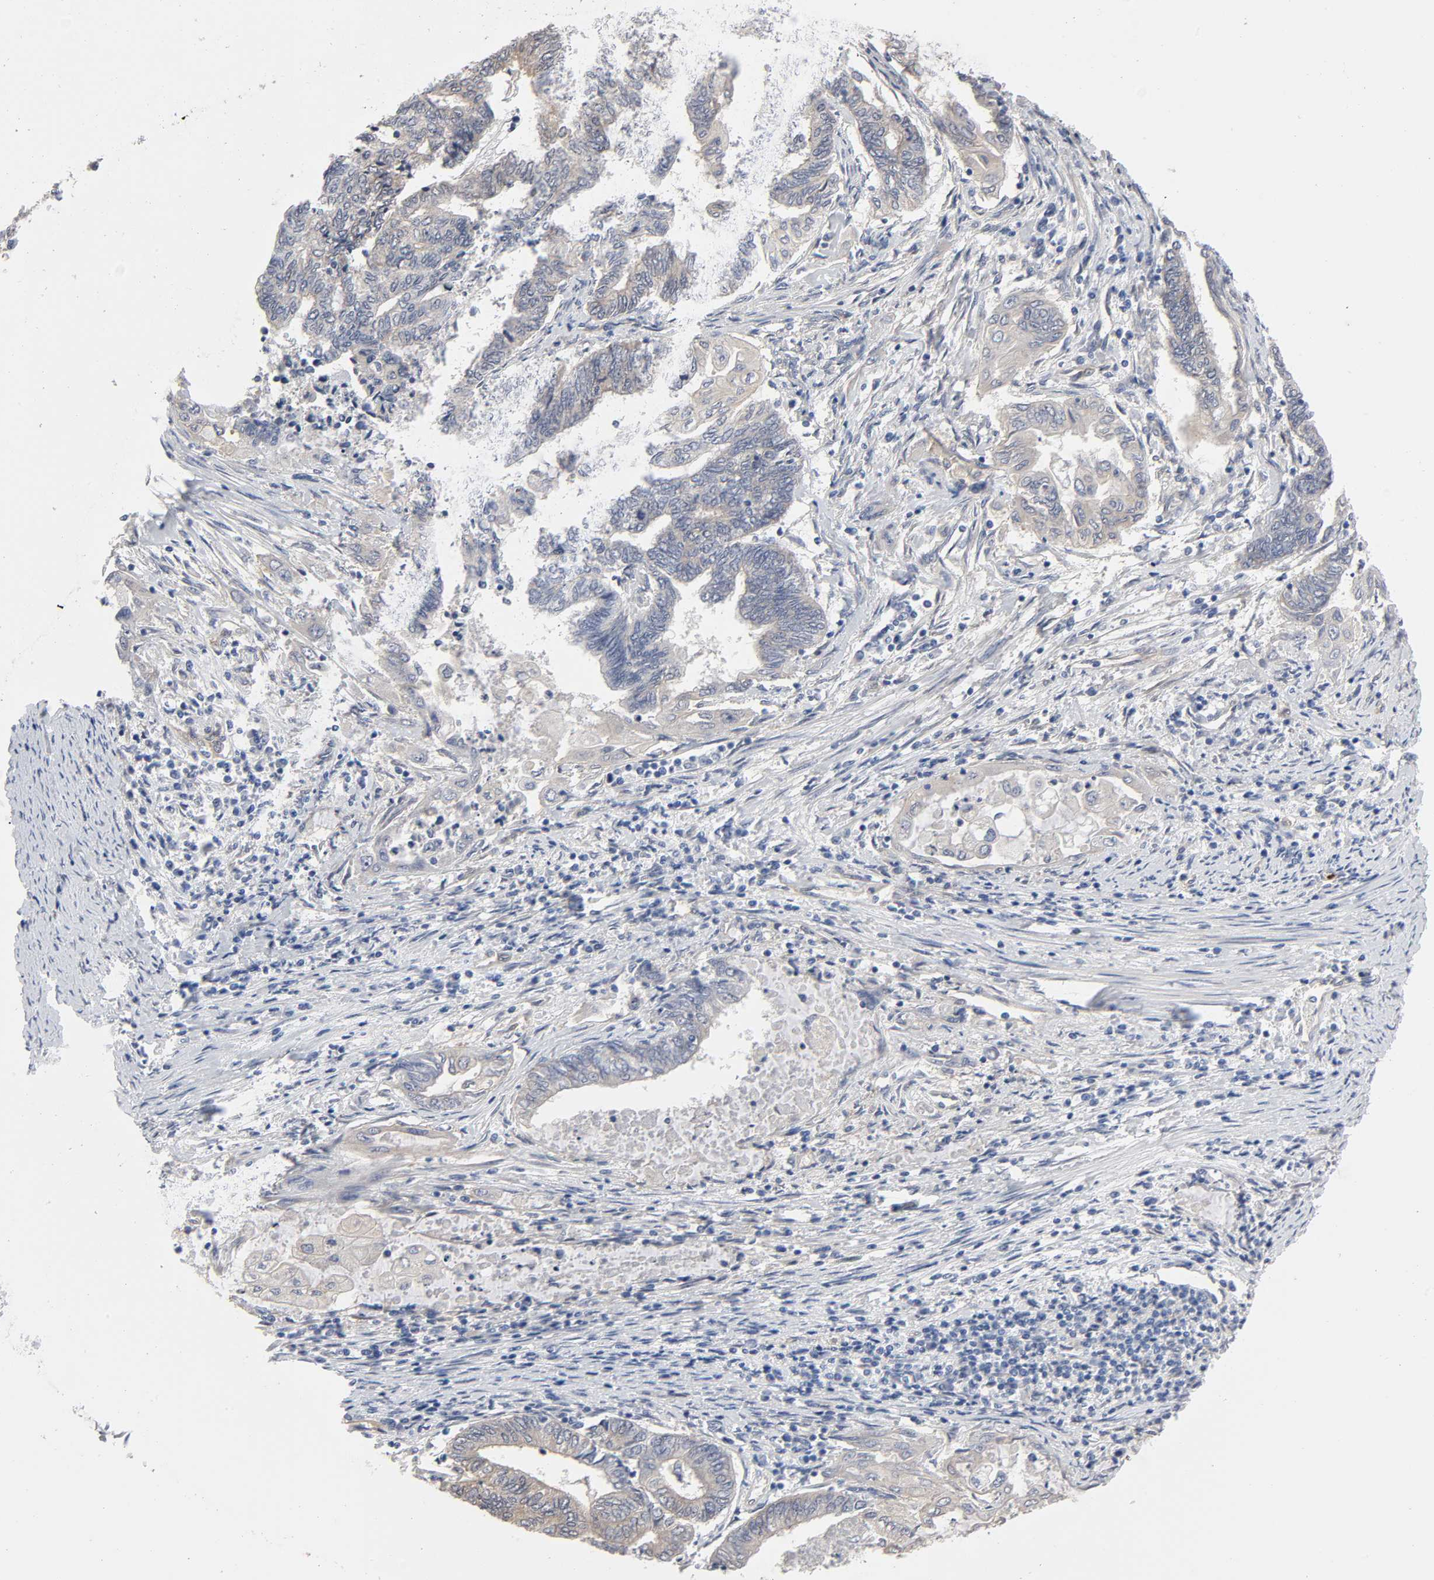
{"staining": {"intensity": "negative", "quantity": "none", "location": "none"}, "tissue": "endometrial cancer", "cell_type": "Tumor cells", "image_type": "cancer", "snomed": [{"axis": "morphology", "description": "Adenocarcinoma, NOS"}, {"axis": "topography", "description": "Uterus"}, {"axis": "topography", "description": "Endometrium"}], "caption": "This is an immunohistochemistry (IHC) histopathology image of human endometrial adenocarcinoma. There is no expression in tumor cells.", "gene": "RAB13", "patient": {"sex": "female", "age": 70}}